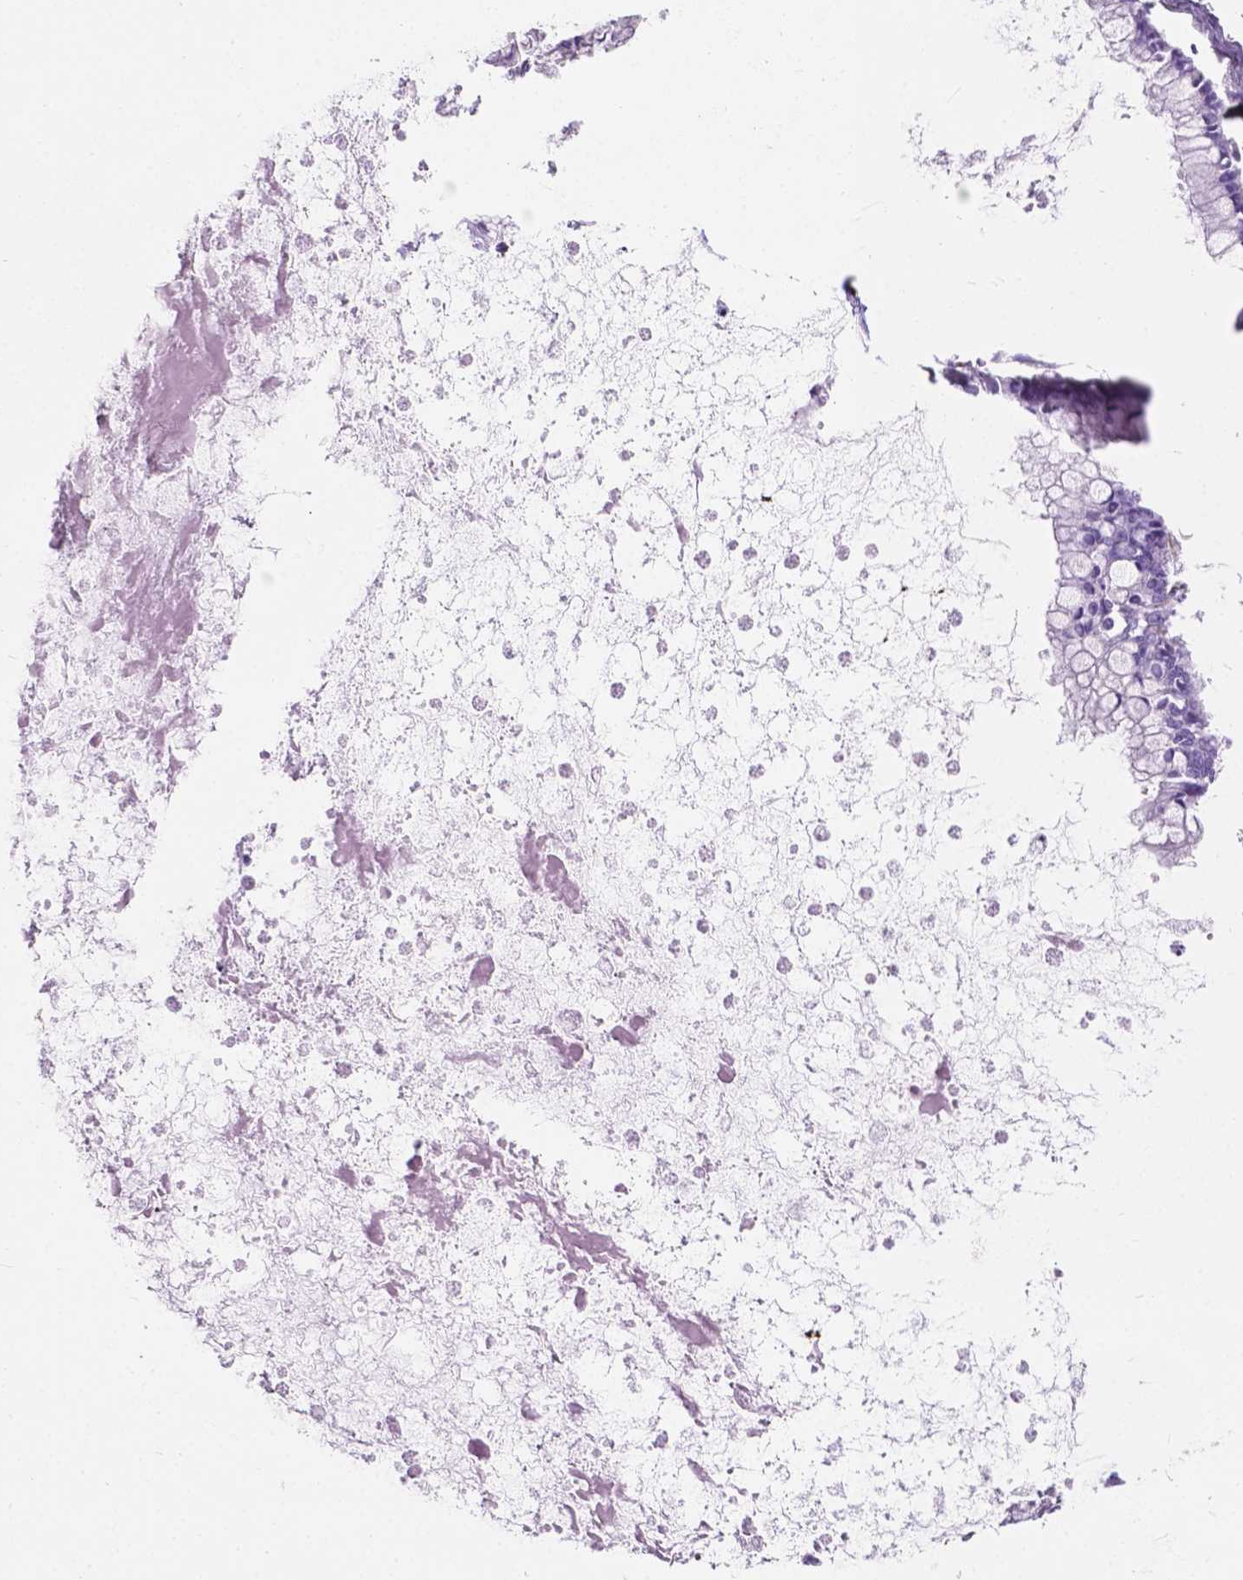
{"staining": {"intensity": "negative", "quantity": "none", "location": "none"}, "tissue": "ovarian cancer", "cell_type": "Tumor cells", "image_type": "cancer", "snomed": [{"axis": "morphology", "description": "Cystadenocarcinoma, mucinous, NOS"}, {"axis": "topography", "description": "Ovary"}], "caption": "Immunohistochemistry image of neoplastic tissue: human ovarian cancer stained with DAB (3,3'-diaminobenzidine) displays no significant protein positivity in tumor cells. The staining was performed using DAB (3,3'-diaminobenzidine) to visualize the protein expression in brown, while the nuclei were stained in blue with hematoxylin (Magnification: 20x).", "gene": "AMOT", "patient": {"sex": "female", "age": 67}}